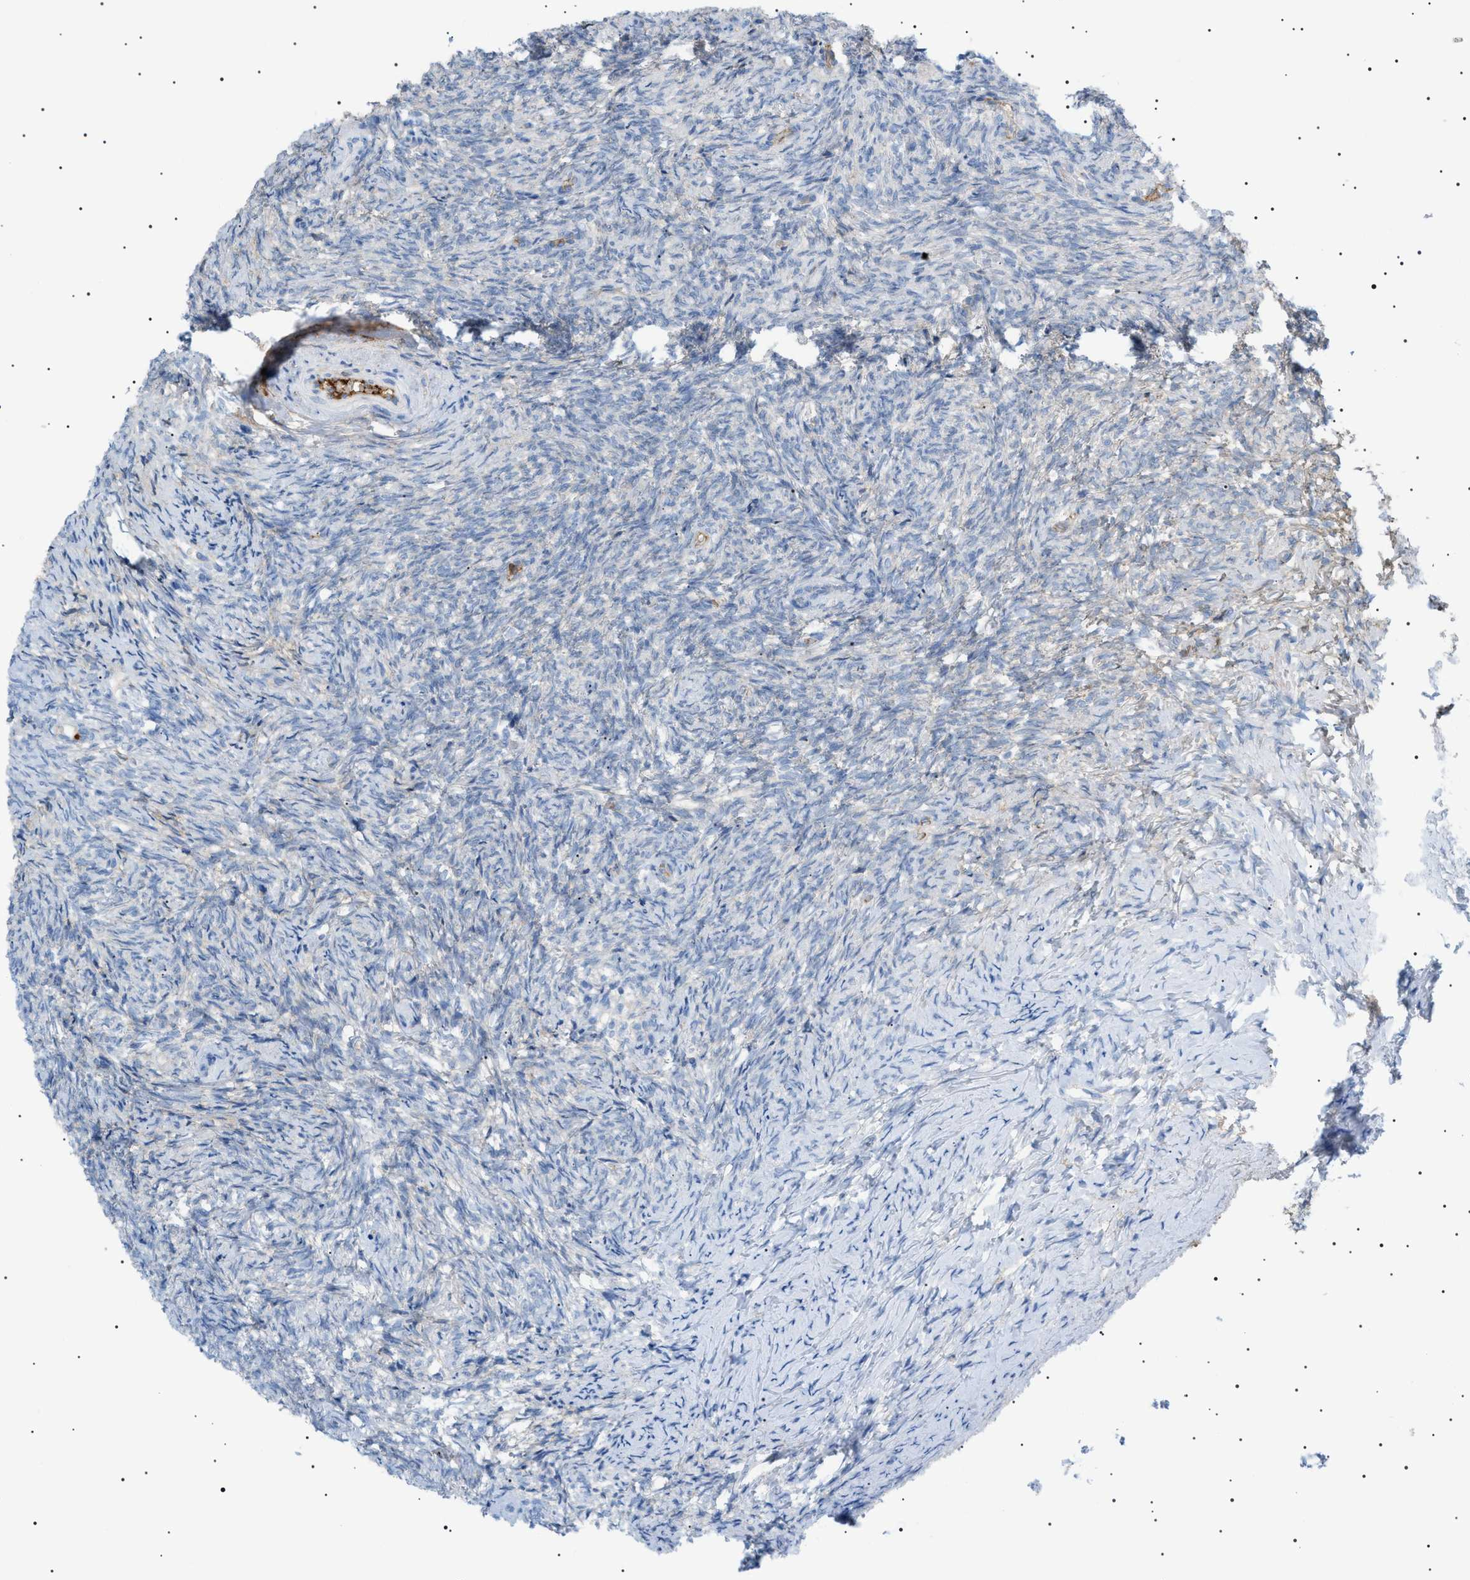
{"staining": {"intensity": "weak", "quantity": ">75%", "location": "cytoplasmic/membranous"}, "tissue": "ovary", "cell_type": "Ovarian stroma cells", "image_type": "normal", "snomed": [{"axis": "morphology", "description": "Normal tissue, NOS"}, {"axis": "topography", "description": "Ovary"}], "caption": "Weak cytoplasmic/membranous positivity for a protein is present in about >75% of ovarian stroma cells of normal ovary using immunohistochemistry (IHC).", "gene": "LPA", "patient": {"sex": "female", "age": 41}}